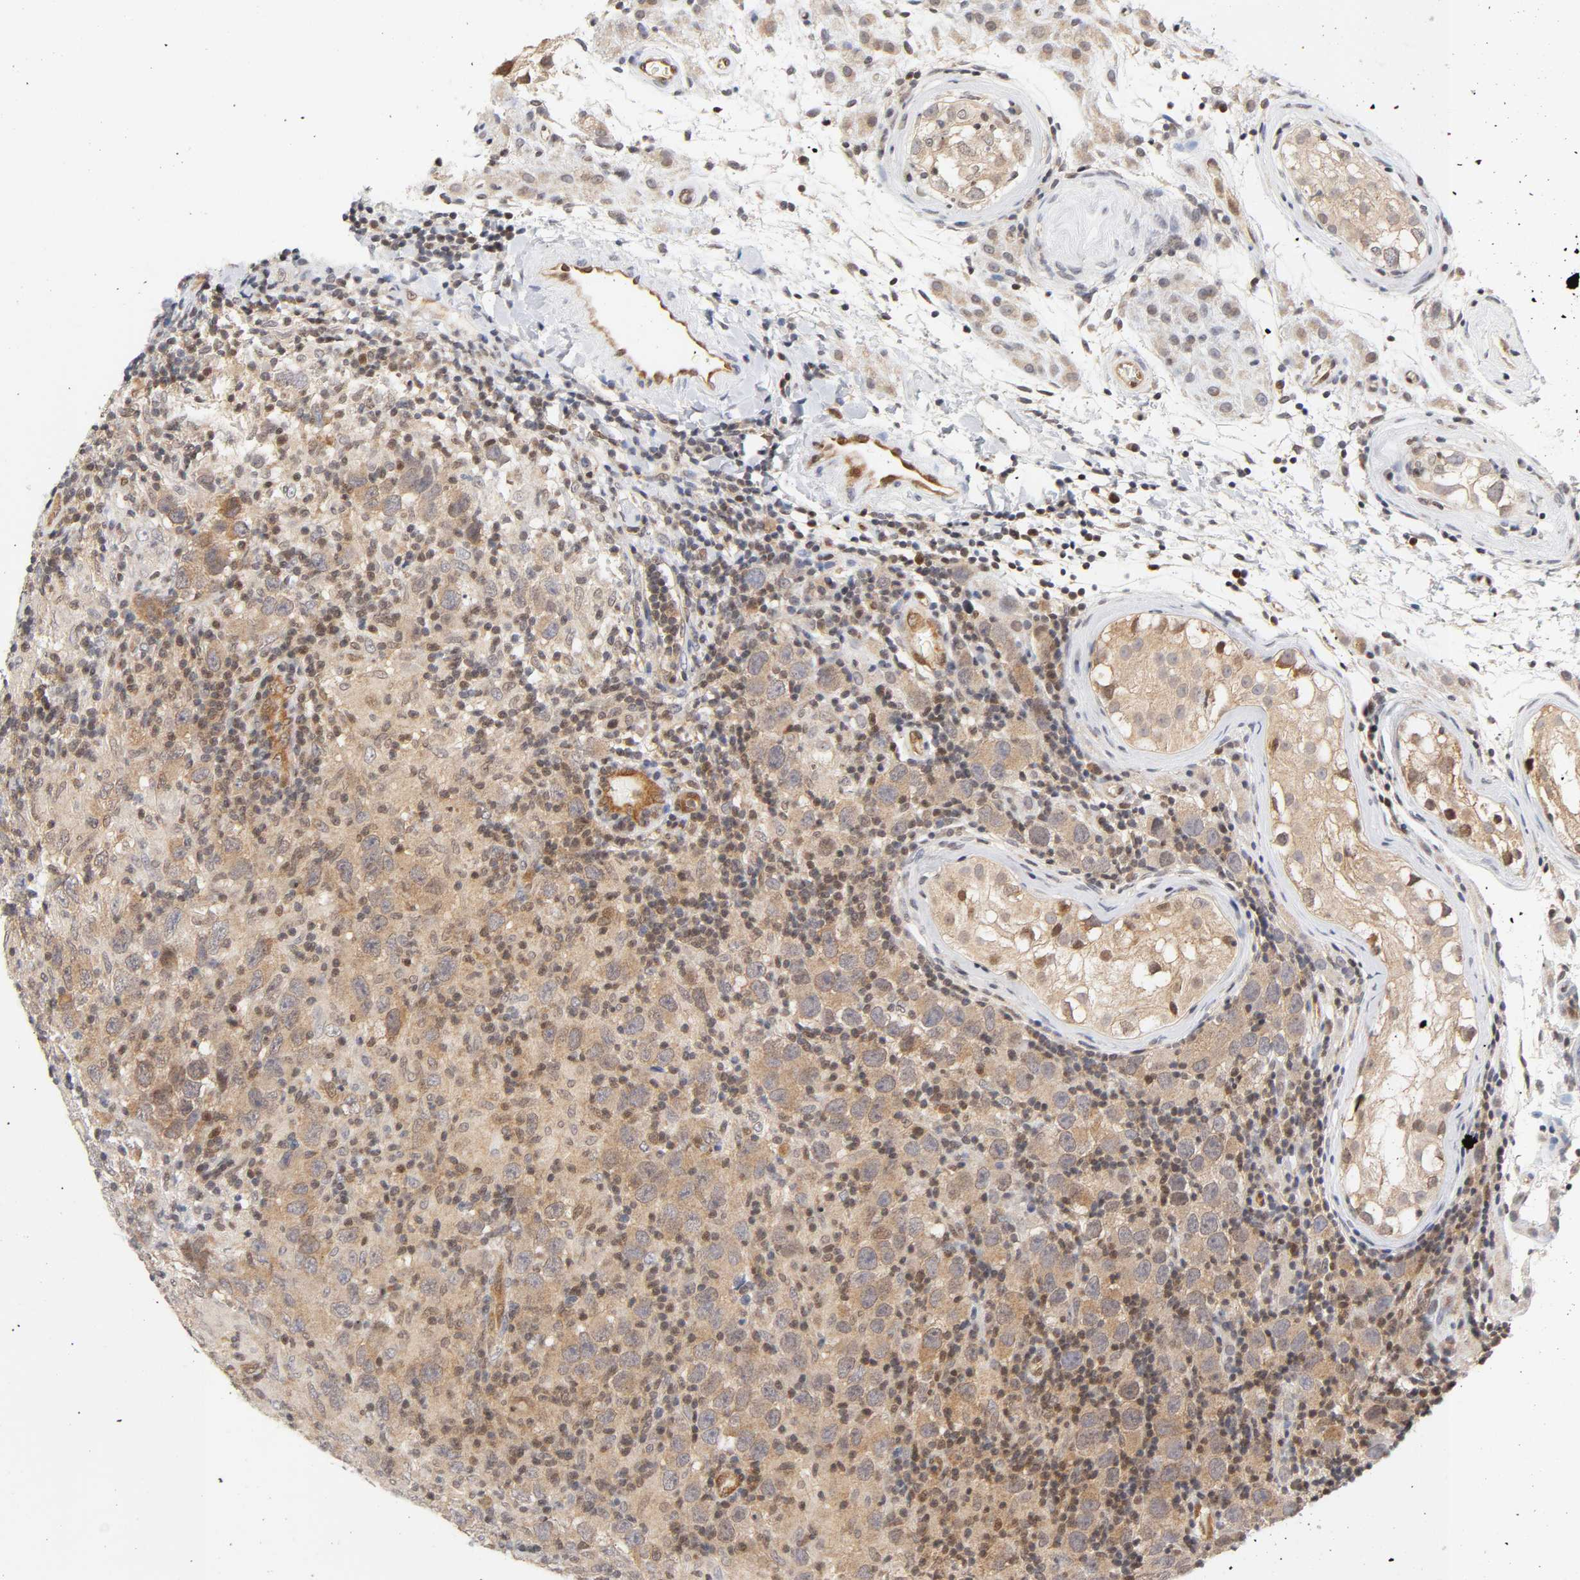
{"staining": {"intensity": "weak", "quantity": ">75%", "location": "cytoplasmic/membranous,nuclear"}, "tissue": "testis cancer", "cell_type": "Tumor cells", "image_type": "cancer", "snomed": [{"axis": "morphology", "description": "Carcinoma, Embryonal, NOS"}, {"axis": "topography", "description": "Testis"}], "caption": "Approximately >75% of tumor cells in embryonal carcinoma (testis) reveal weak cytoplasmic/membranous and nuclear protein expression as visualized by brown immunohistochemical staining.", "gene": "CDC37", "patient": {"sex": "male", "age": 21}}